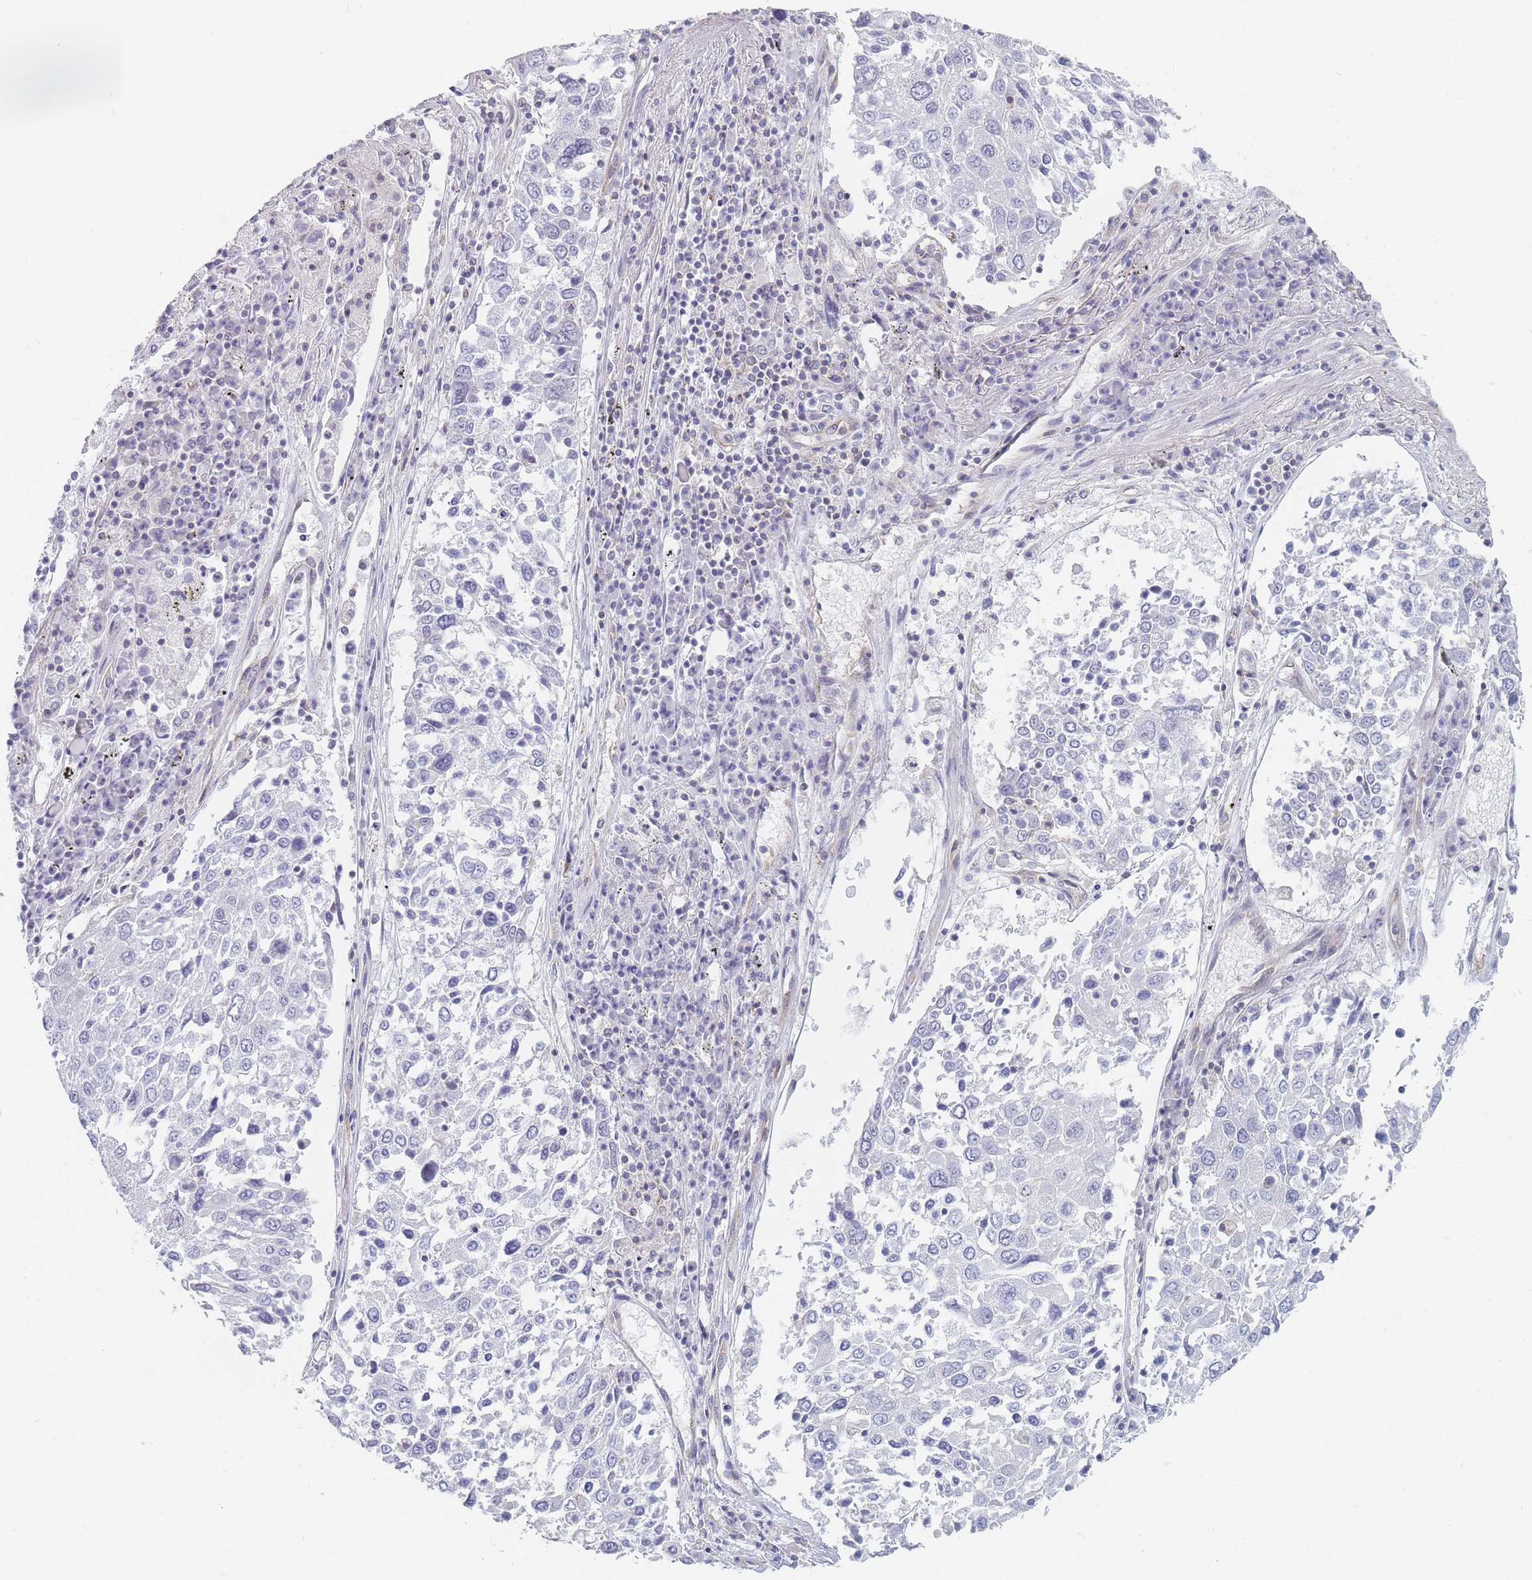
{"staining": {"intensity": "negative", "quantity": "none", "location": "none"}, "tissue": "lung cancer", "cell_type": "Tumor cells", "image_type": "cancer", "snomed": [{"axis": "morphology", "description": "Squamous cell carcinoma, NOS"}, {"axis": "topography", "description": "Lung"}], "caption": "There is no significant positivity in tumor cells of lung squamous cell carcinoma.", "gene": "MAP1S", "patient": {"sex": "male", "age": 65}}